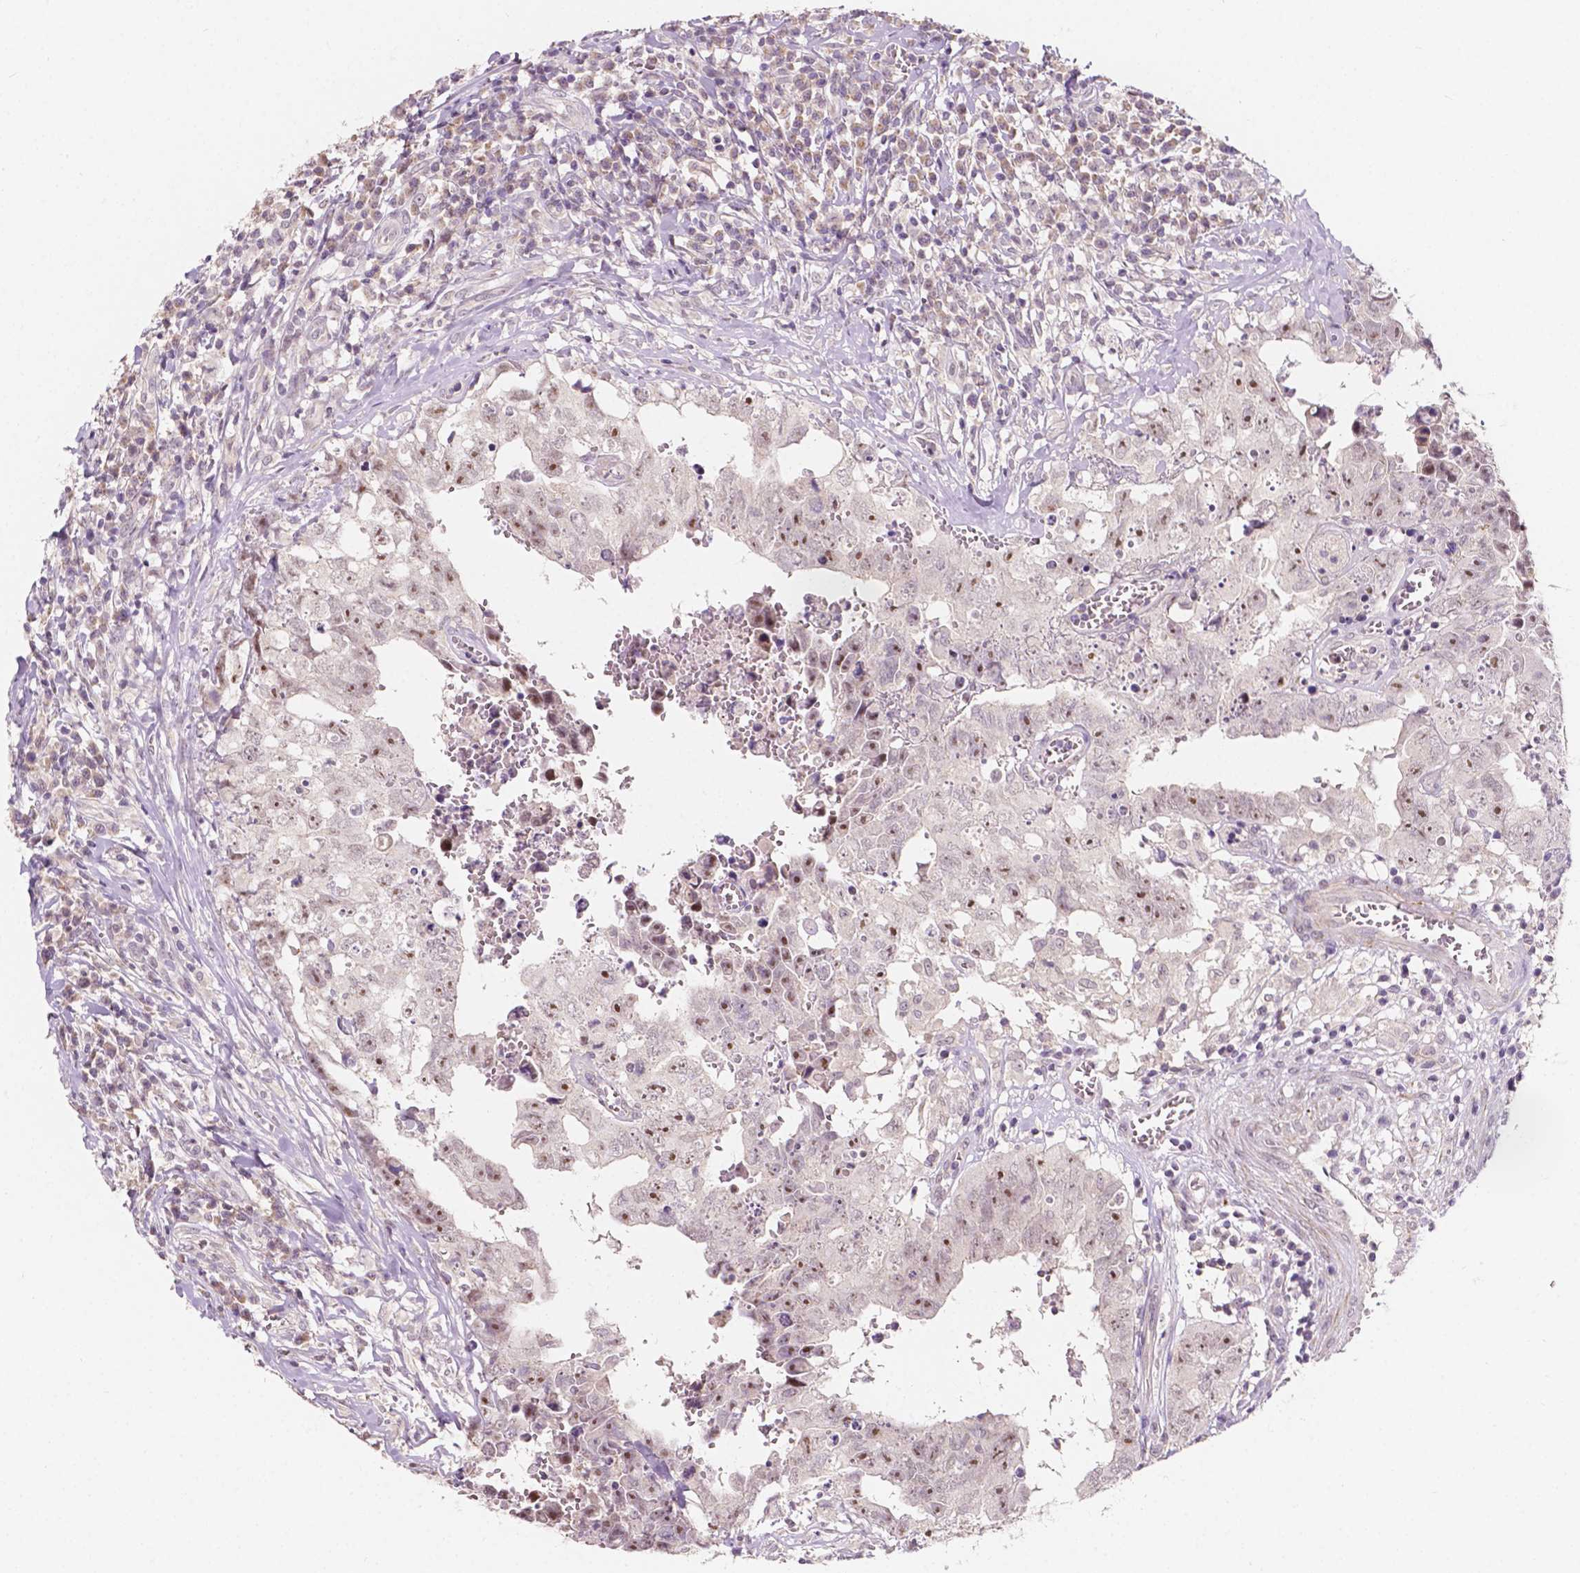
{"staining": {"intensity": "negative", "quantity": "none", "location": "none"}, "tissue": "testis cancer", "cell_type": "Tumor cells", "image_type": "cancer", "snomed": [{"axis": "morphology", "description": "Carcinoma, Embryonal, NOS"}, {"axis": "topography", "description": "Testis"}], "caption": "Testis cancer (embryonal carcinoma) was stained to show a protein in brown. There is no significant positivity in tumor cells.", "gene": "SIRT2", "patient": {"sex": "male", "age": 36}}